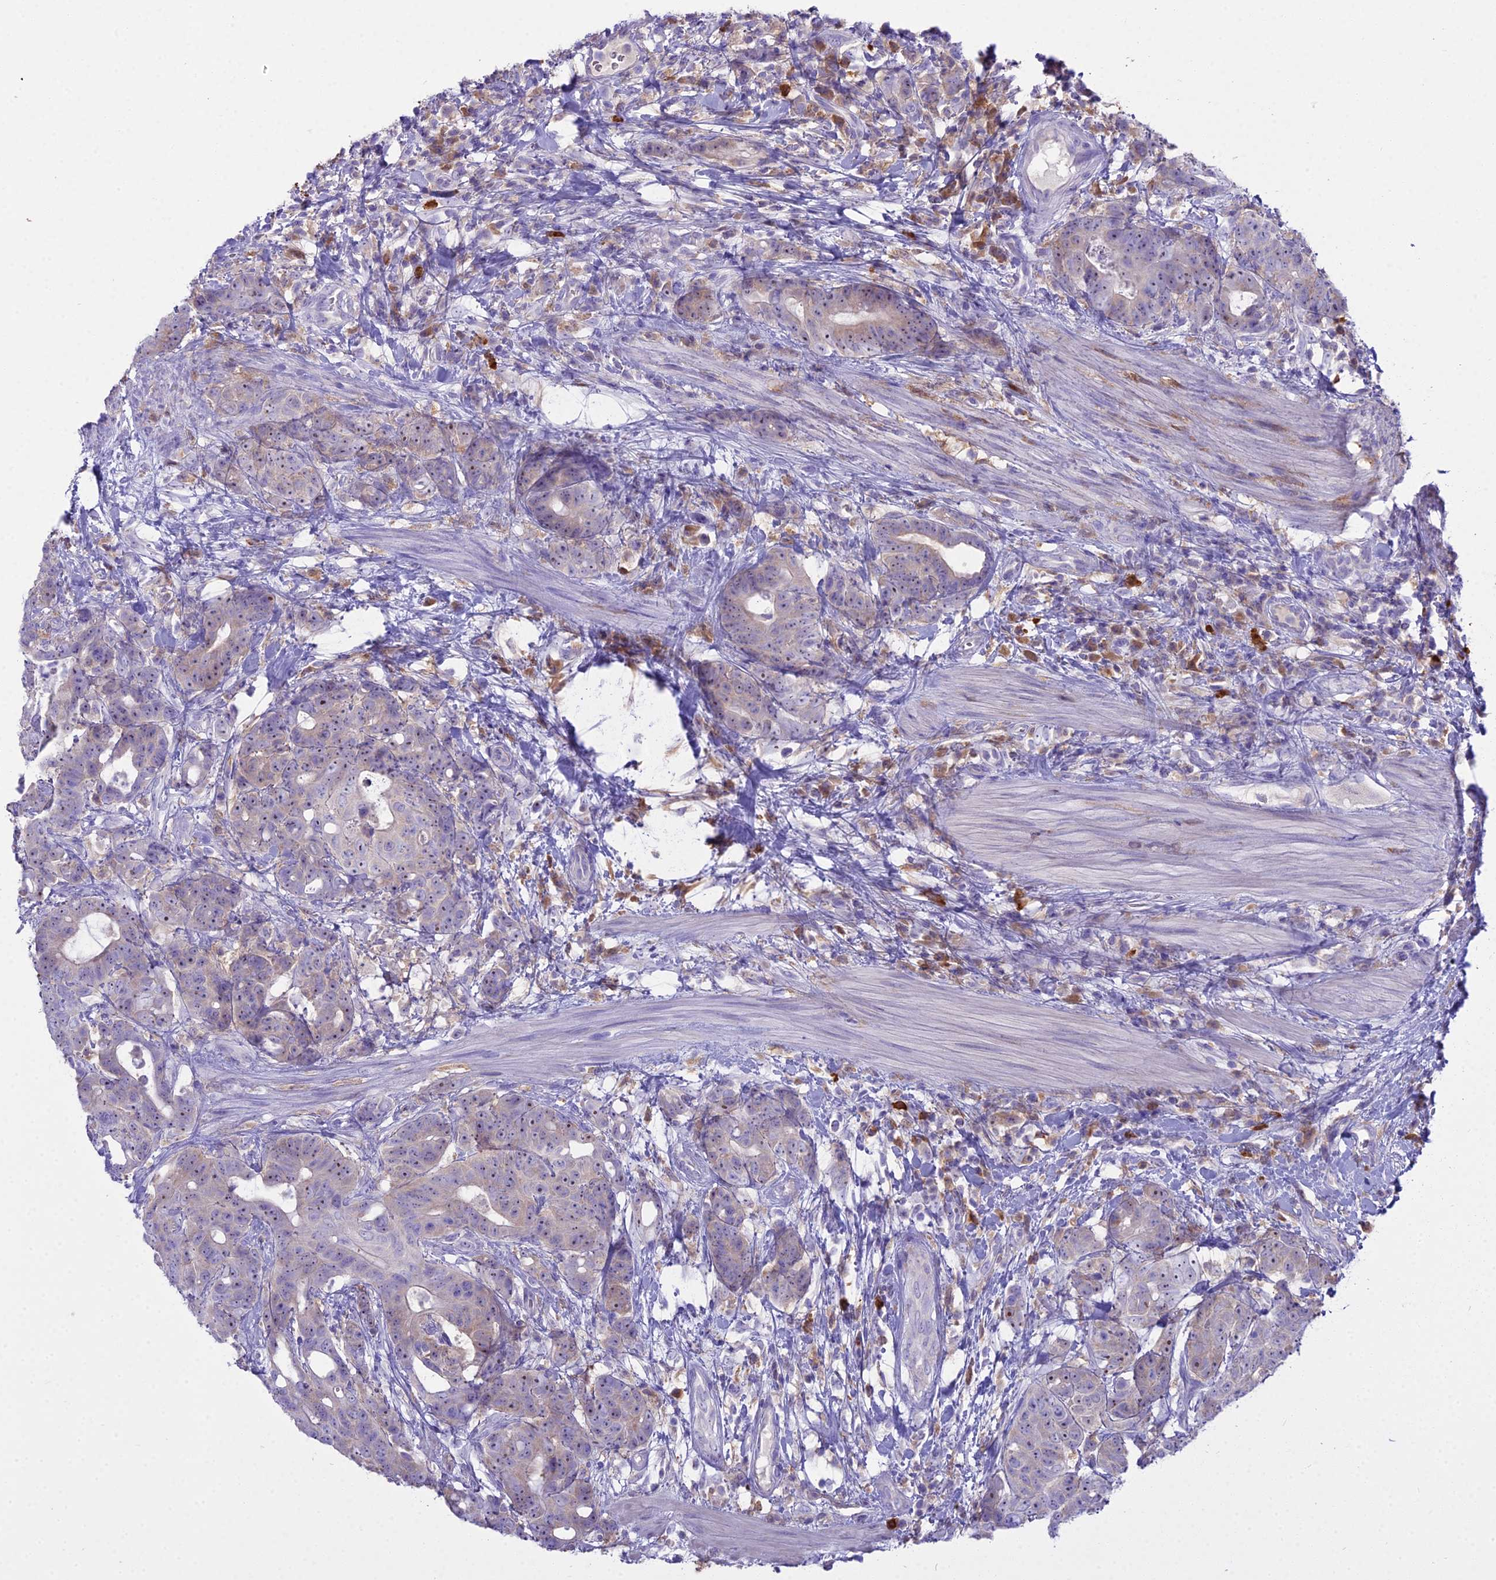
{"staining": {"intensity": "weak", "quantity": "<25%", "location": "cytoplasmic/membranous,nuclear"}, "tissue": "colorectal cancer", "cell_type": "Tumor cells", "image_type": "cancer", "snomed": [{"axis": "morphology", "description": "Adenocarcinoma, NOS"}, {"axis": "topography", "description": "Colon"}], "caption": "Adenocarcinoma (colorectal) was stained to show a protein in brown. There is no significant expression in tumor cells.", "gene": "BLNK", "patient": {"sex": "female", "age": 82}}